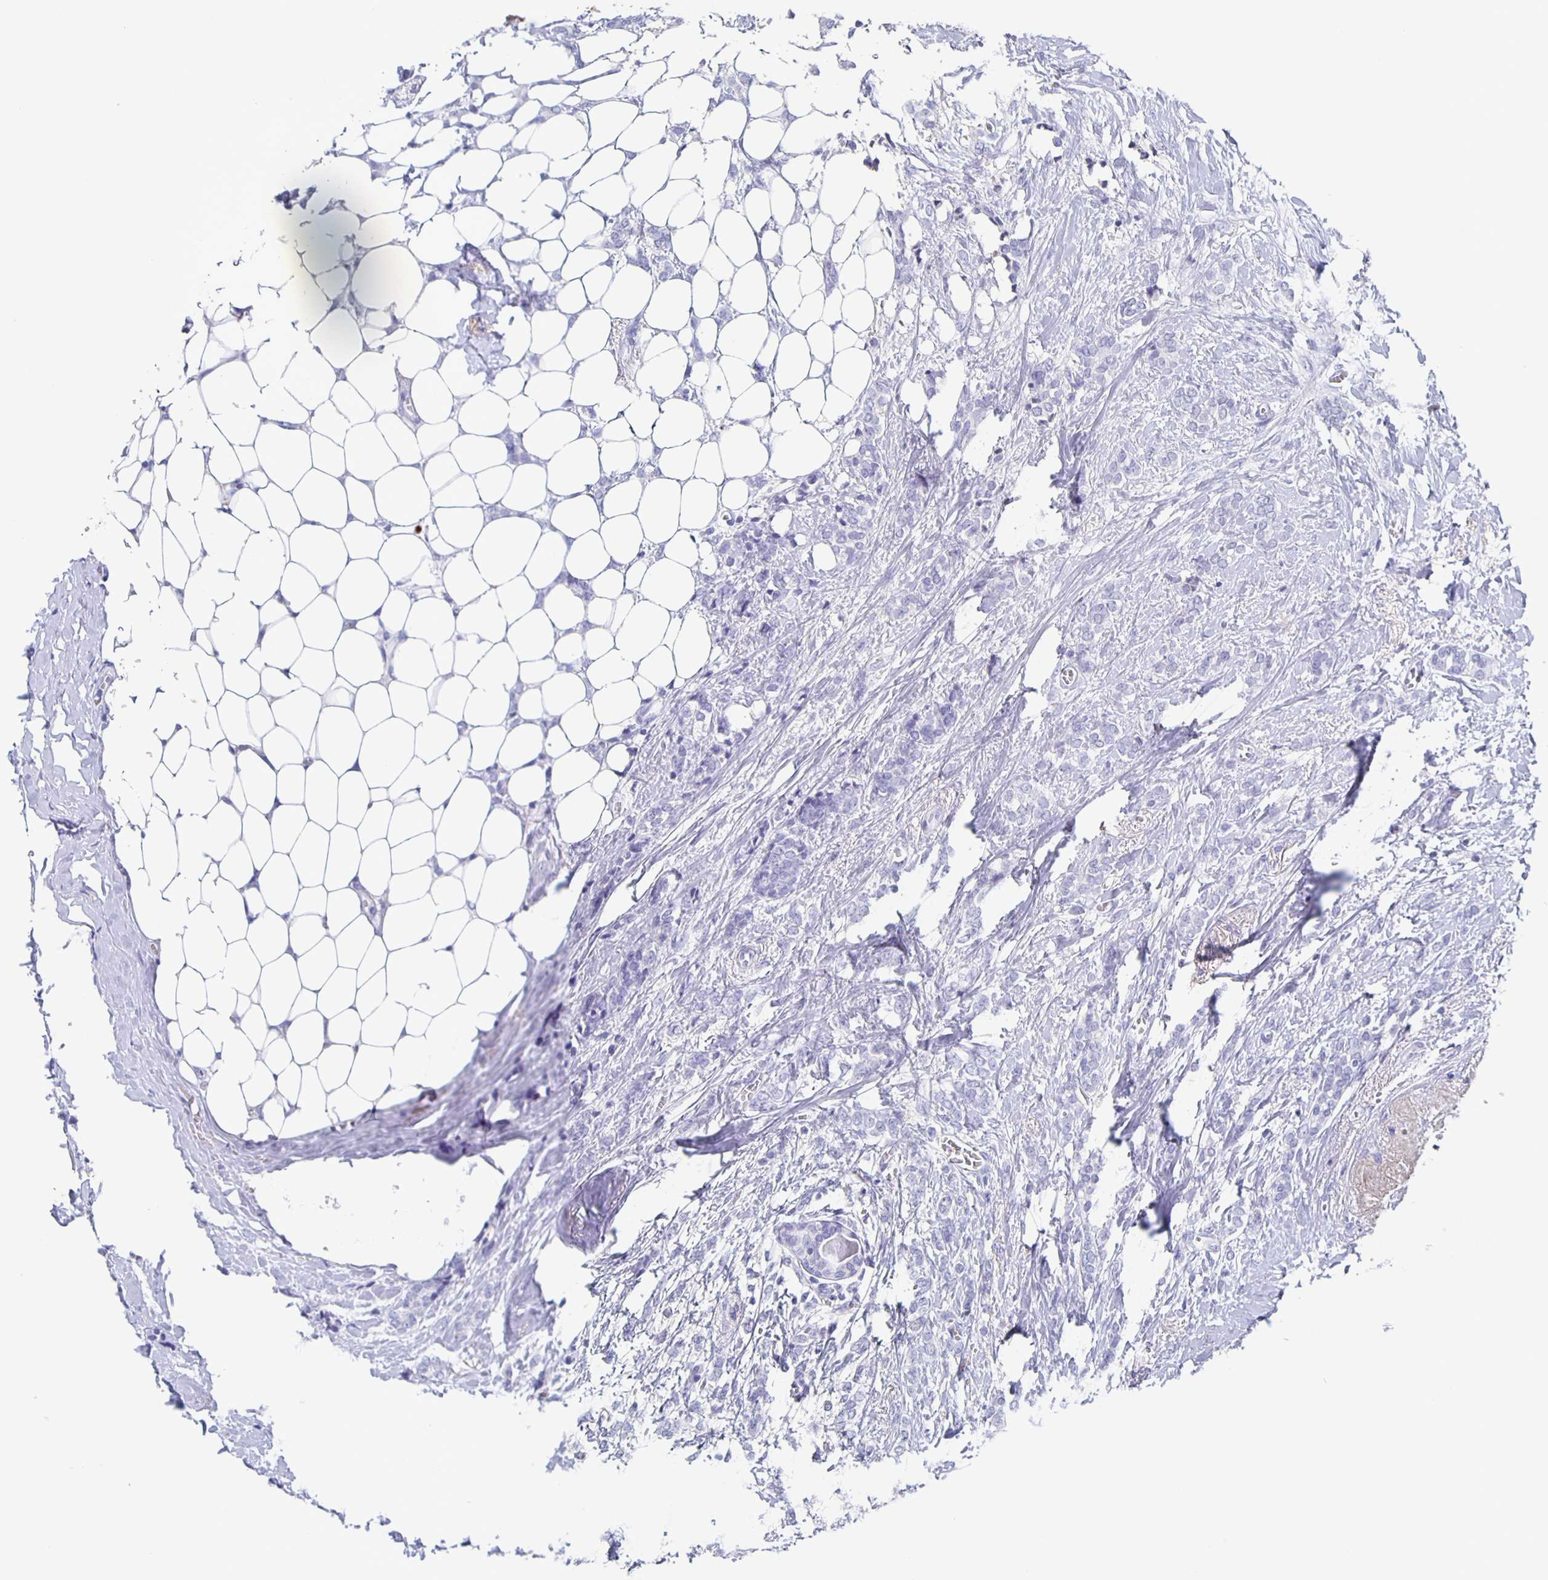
{"staining": {"intensity": "negative", "quantity": "none", "location": "none"}, "tissue": "breast cancer", "cell_type": "Tumor cells", "image_type": "cancer", "snomed": [{"axis": "morphology", "description": "Normal tissue, NOS"}, {"axis": "morphology", "description": "Duct carcinoma"}, {"axis": "topography", "description": "Breast"}], "caption": "Image shows no significant protein expression in tumor cells of breast invasive ductal carcinoma.", "gene": "FGA", "patient": {"sex": "female", "age": 77}}